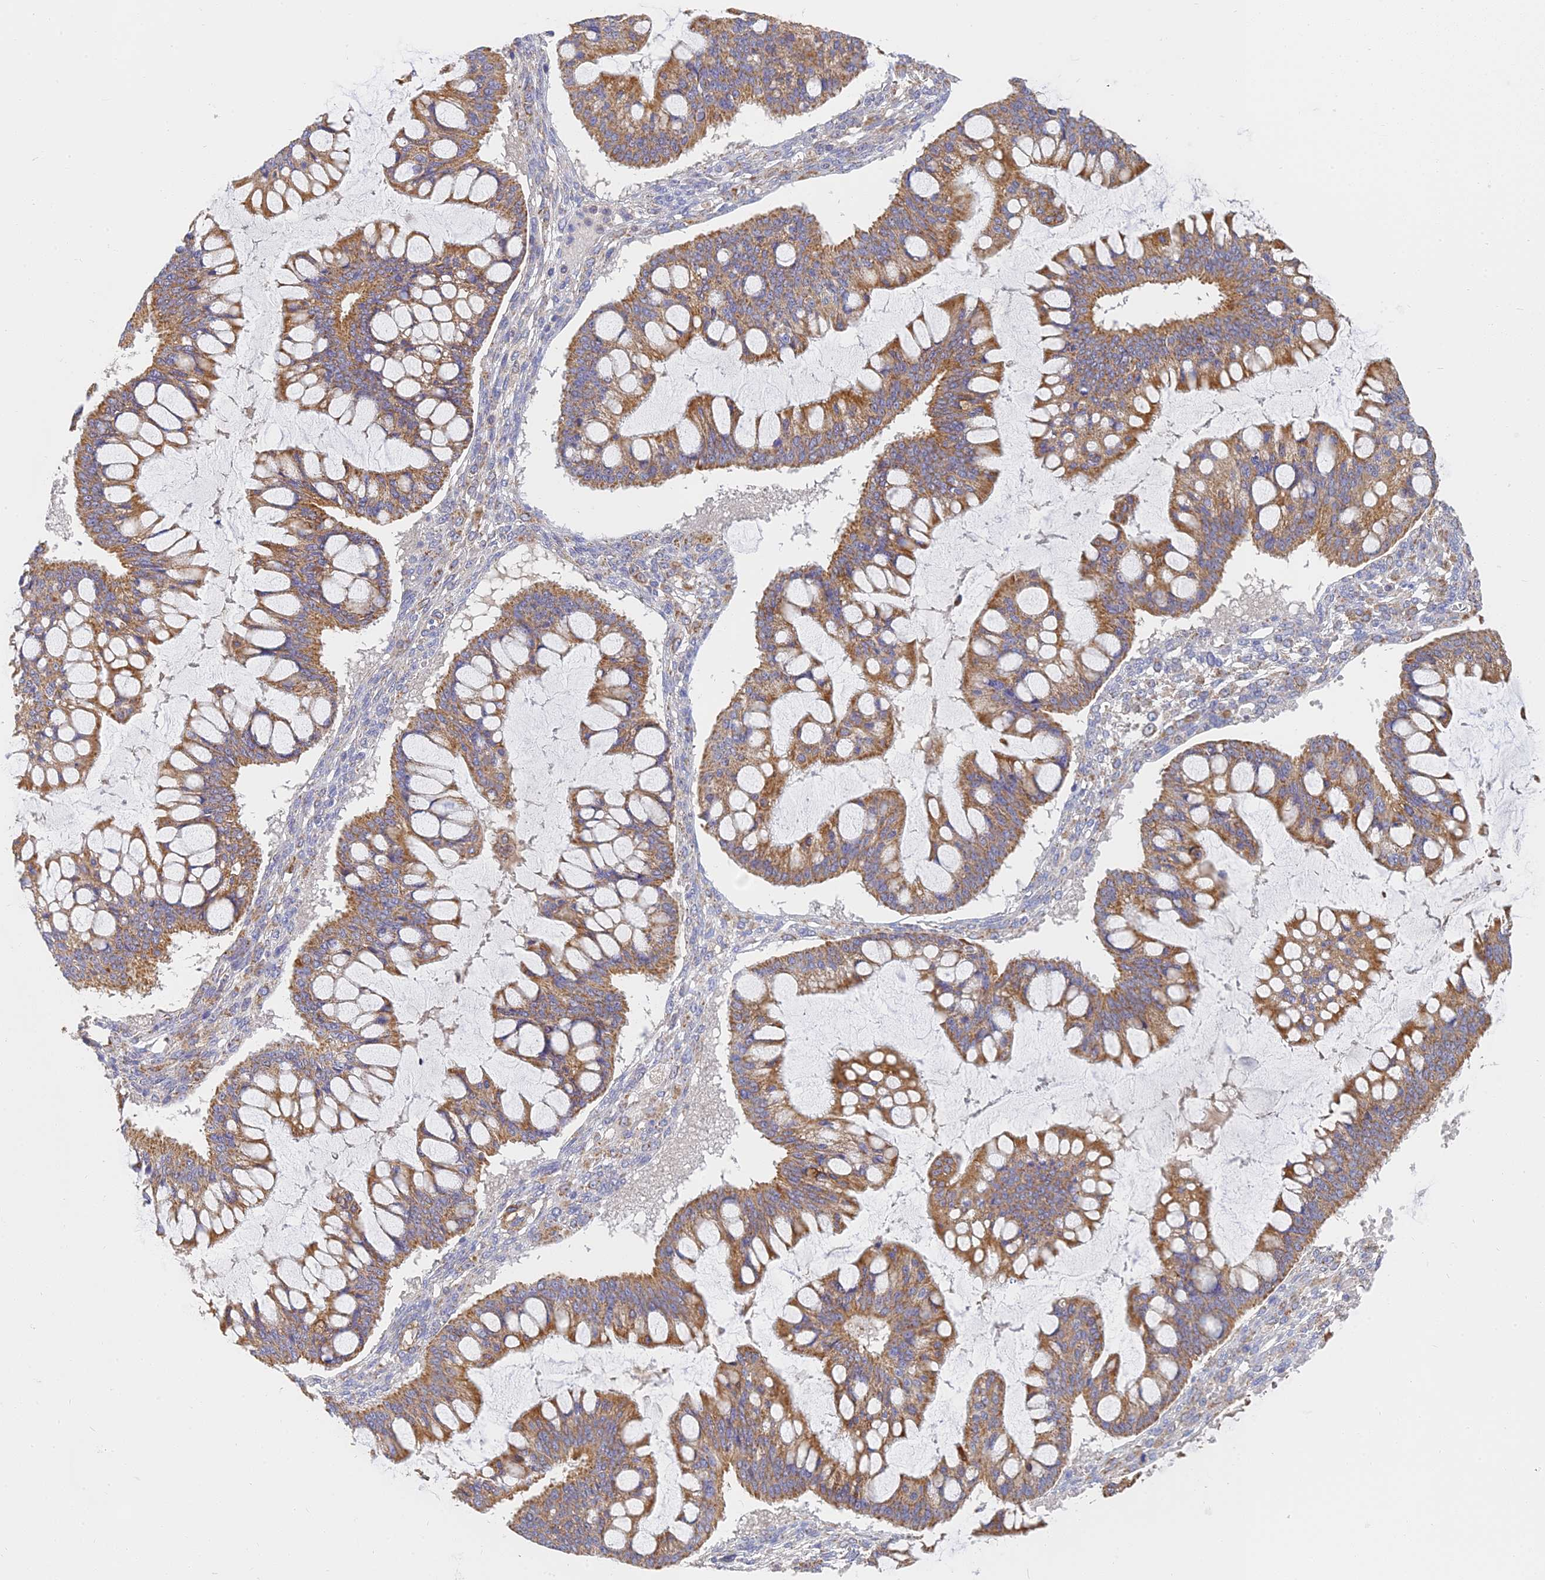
{"staining": {"intensity": "moderate", "quantity": ">75%", "location": "cytoplasmic/membranous"}, "tissue": "ovarian cancer", "cell_type": "Tumor cells", "image_type": "cancer", "snomed": [{"axis": "morphology", "description": "Cystadenocarcinoma, mucinous, NOS"}, {"axis": "topography", "description": "Ovary"}], "caption": "The image displays a brown stain indicating the presence of a protein in the cytoplasmic/membranous of tumor cells in ovarian cancer. (DAB (3,3'-diaminobenzidine) IHC with brightfield microscopy, high magnification).", "gene": "MRPL15", "patient": {"sex": "female", "age": 73}}